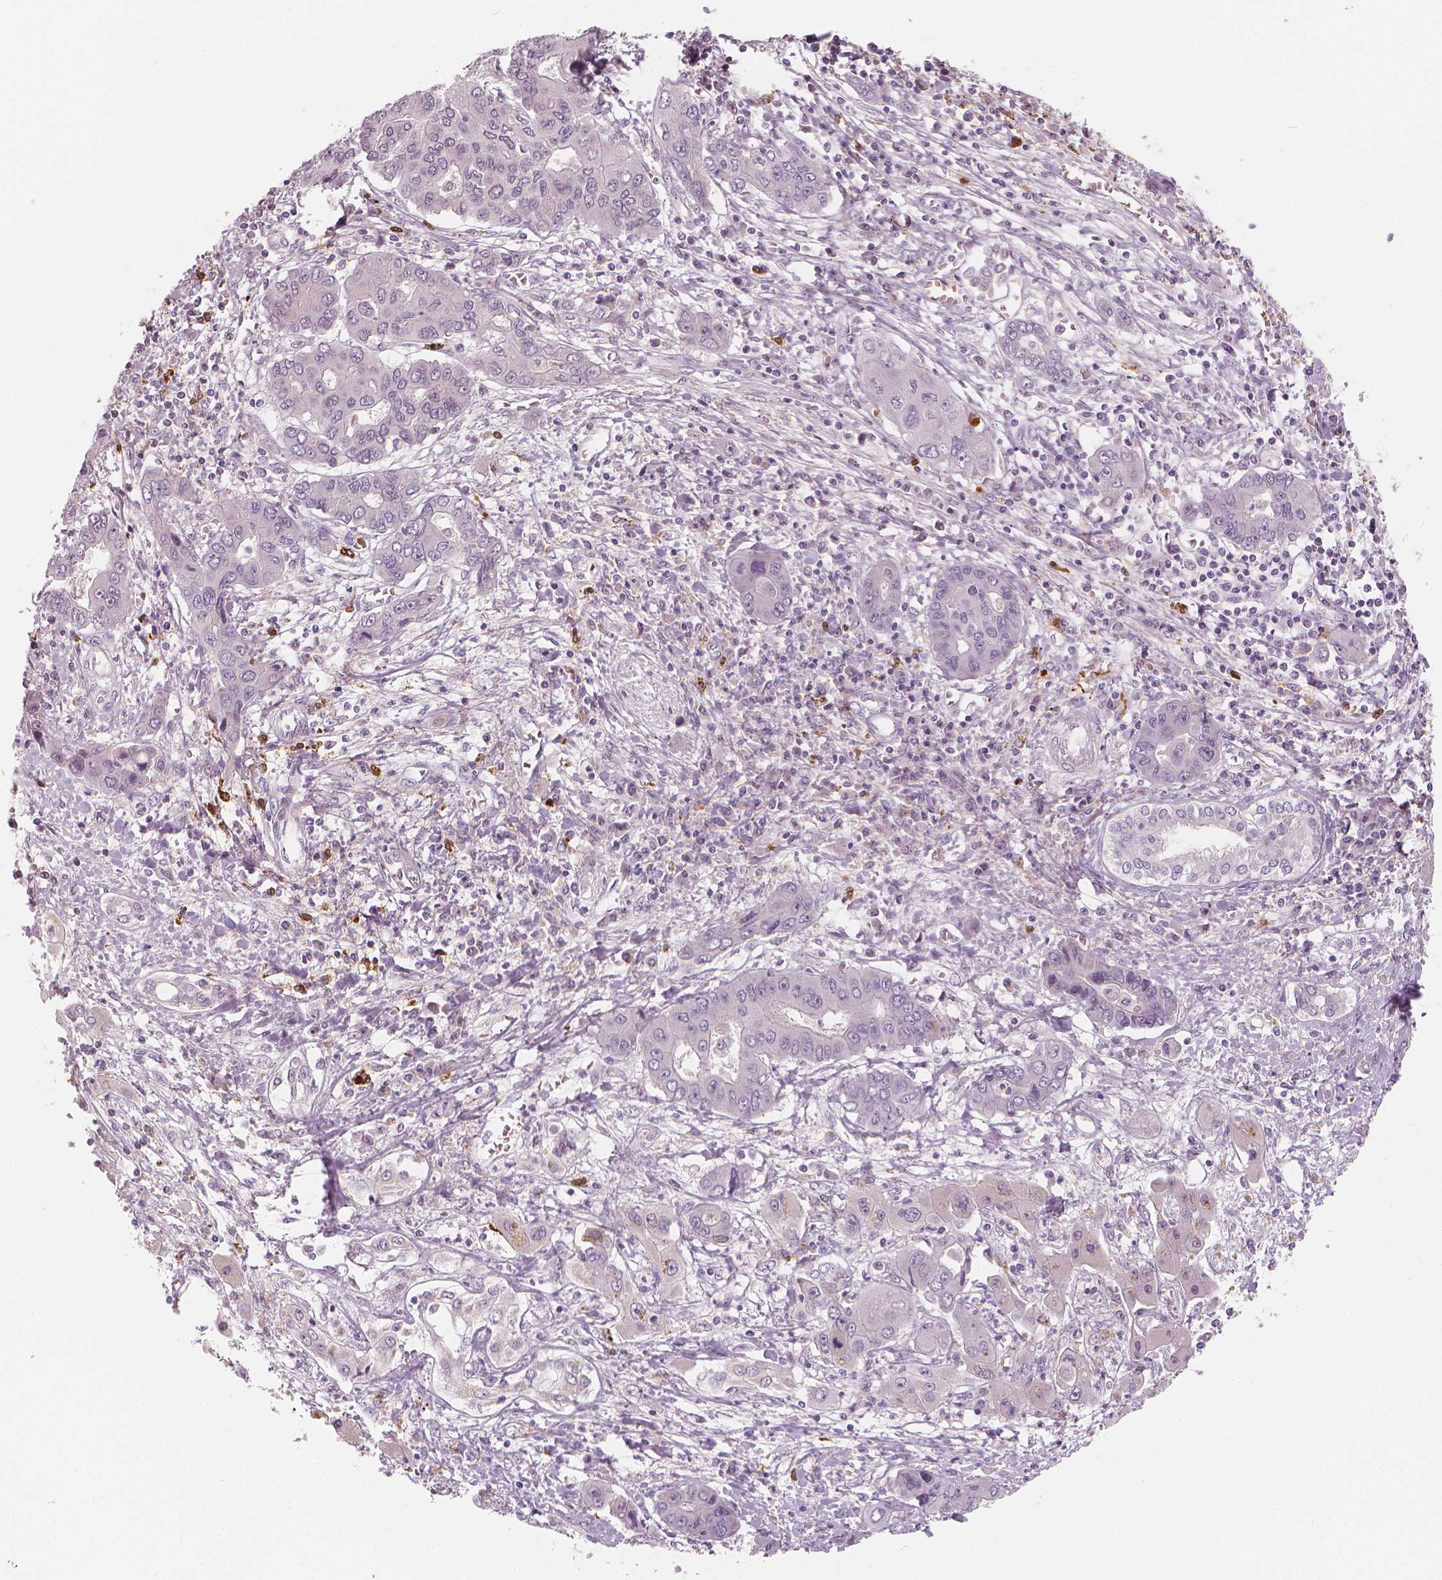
{"staining": {"intensity": "negative", "quantity": "none", "location": "none"}, "tissue": "liver cancer", "cell_type": "Tumor cells", "image_type": "cancer", "snomed": [{"axis": "morphology", "description": "Cholangiocarcinoma"}, {"axis": "topography", "description": "Liver"}], "caption": "Tumor cells are negative for brown protein staining in liver cholangiocarcinoma.", "gene": "RNASE7", "patient": {"sex": "male", "age": 67}}